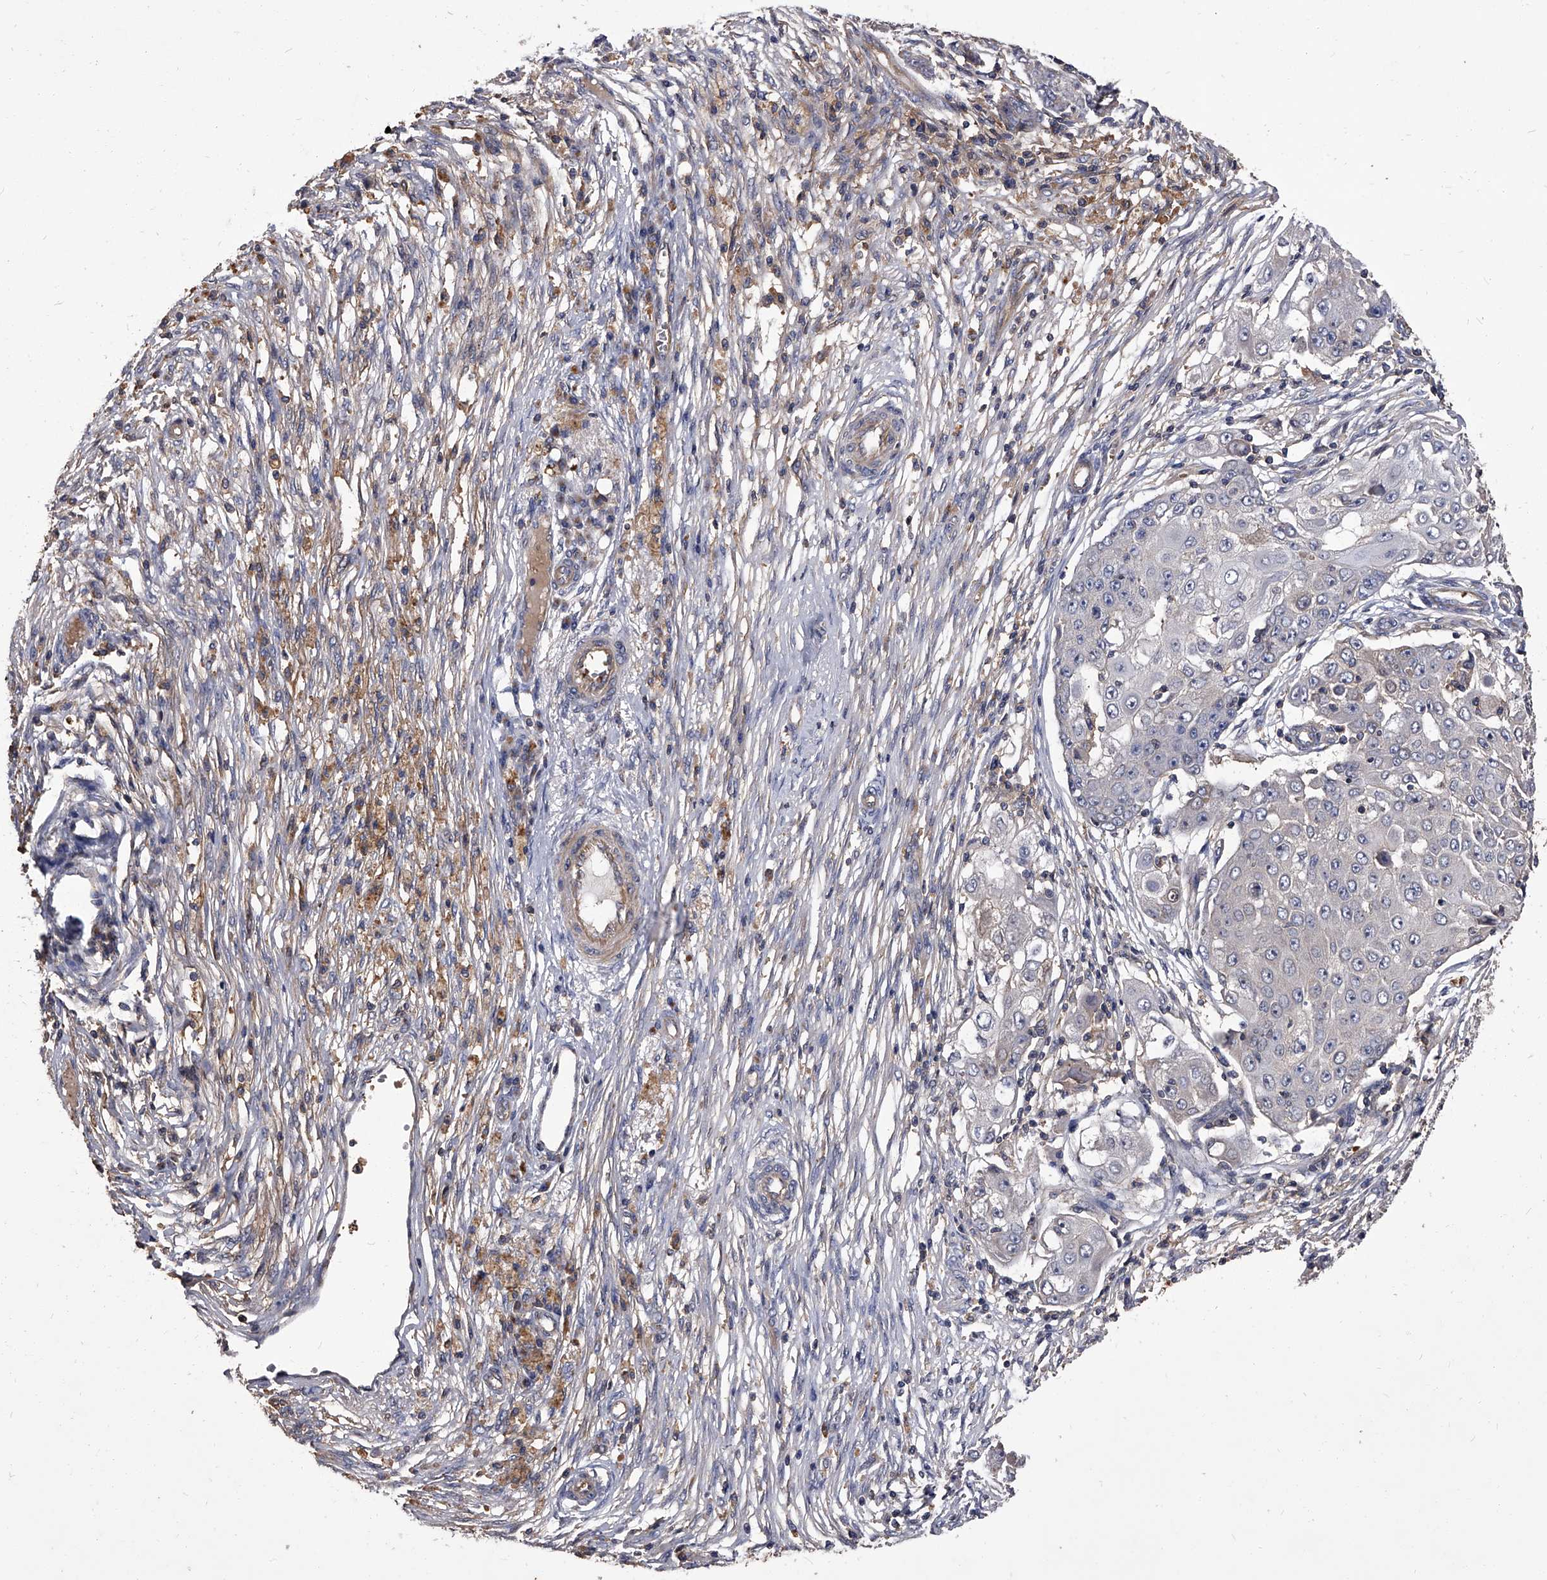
{"staining": {"intensity": "negative", "quantity": "none", "location": "none"}, "tissue": "ovarian cancer", "cell_type": "Tumor cells", "image_type": "cancer", "snomed": [{"axis": "morphology", "description": "Carcinoma, endometroid"}, {"axis": "topography", "description": "Ovary"}], "caption": "There is no significant staining in tumor cells of ovarian cancer.", "gene": "STK36", "patient": {"sex": "female", "age": 42}}